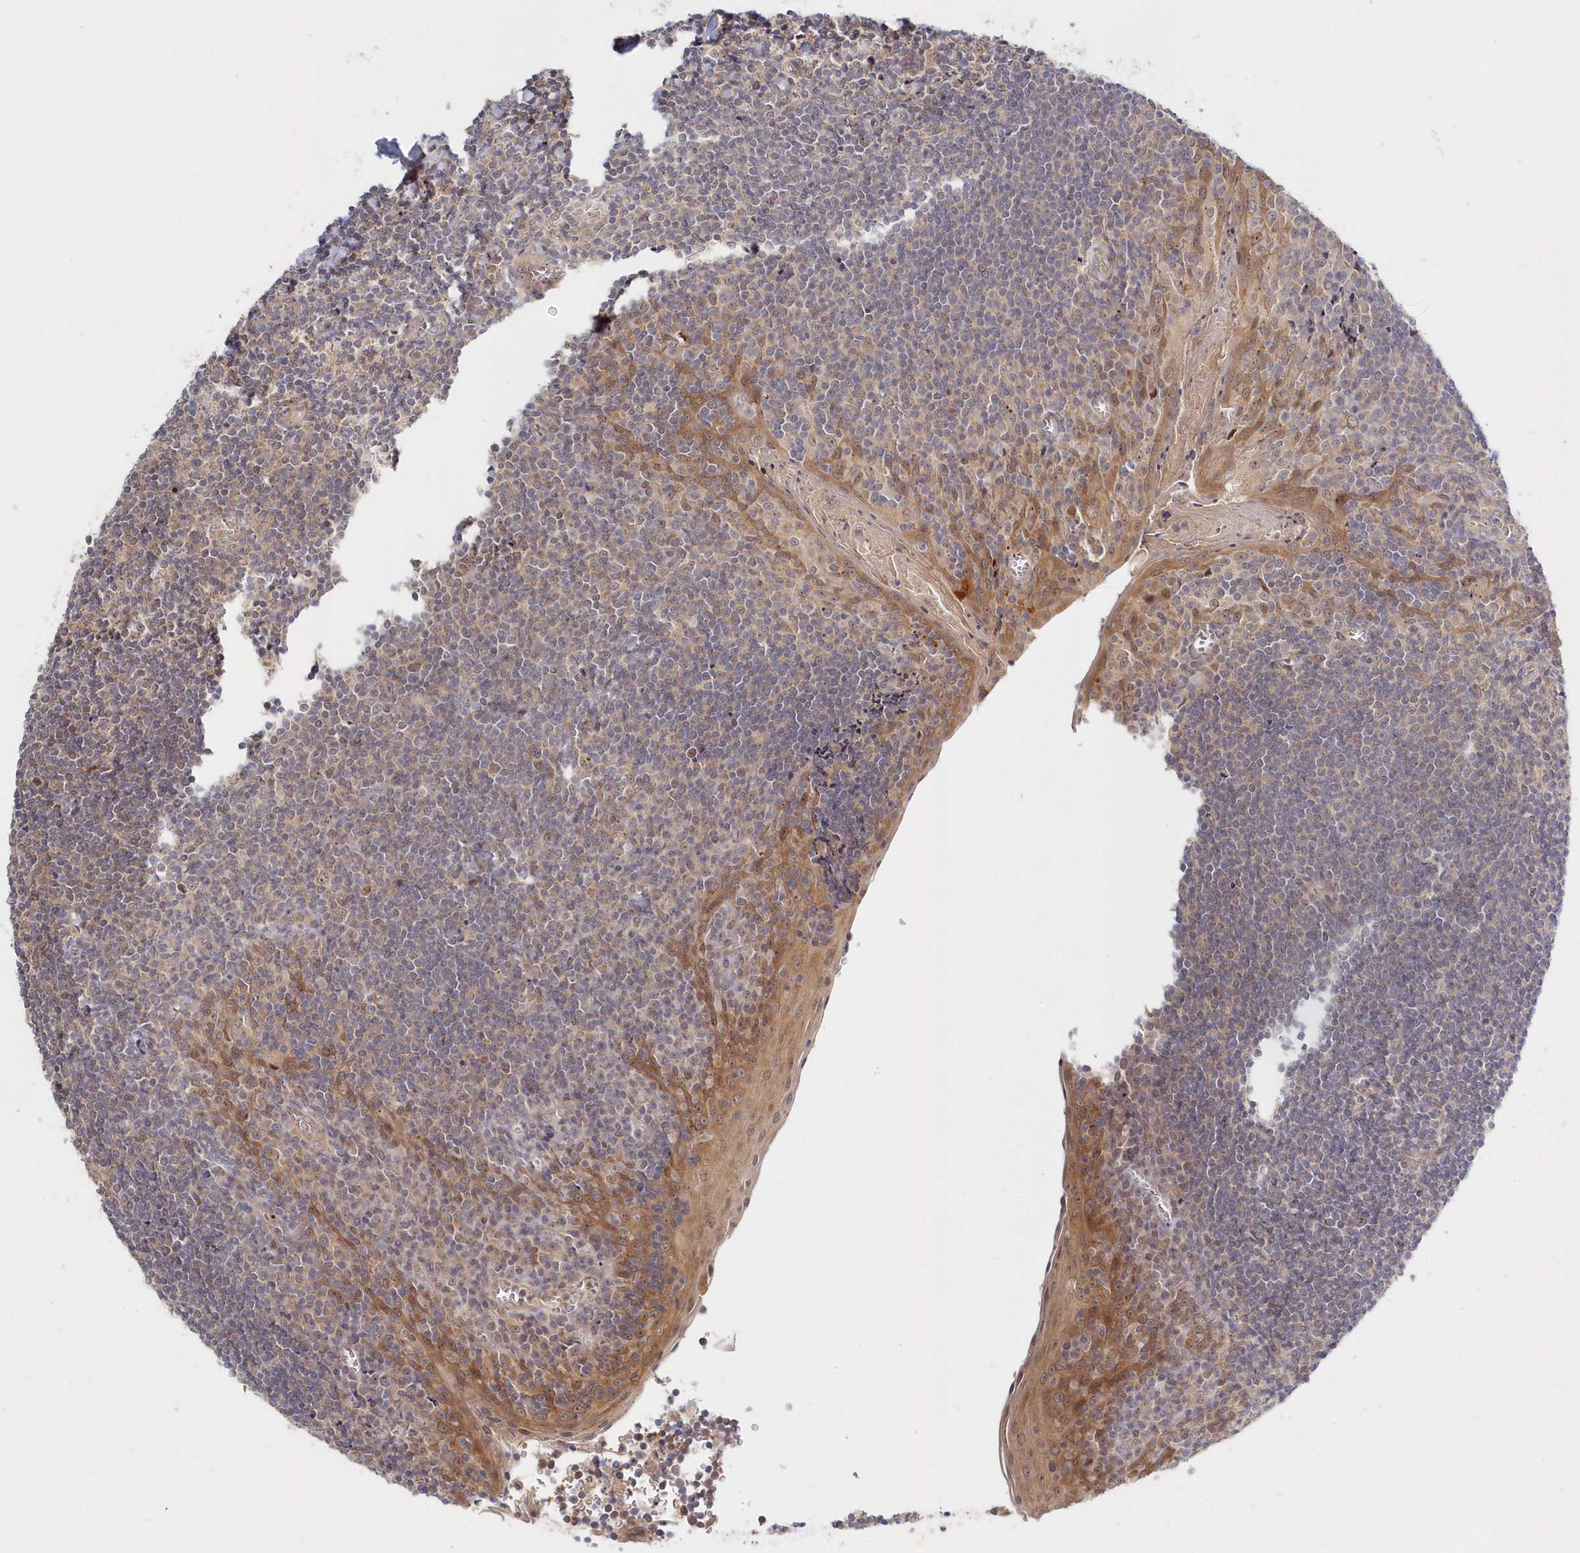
{"staining": {"intensity": "weak", "quantity": "<25%", "location": "cytoplasmic/membranous"}, "tissue": "tonsil", "cell_type": "Germinal center cells", "image_type": "normal", "snomed": [{"axis": "morphology", "description": "Normal tissue, NOS"}, {"axis": "topography", "description": "Tonsil"}], "caption": "IHC histopathology image of unremarkable tonsil: human tonsil stained with DAB demonstrates no significant protein positivity in germinal center cells.", "gene": "KATNA1", "patient": {"sex": "male", "age": 27}}